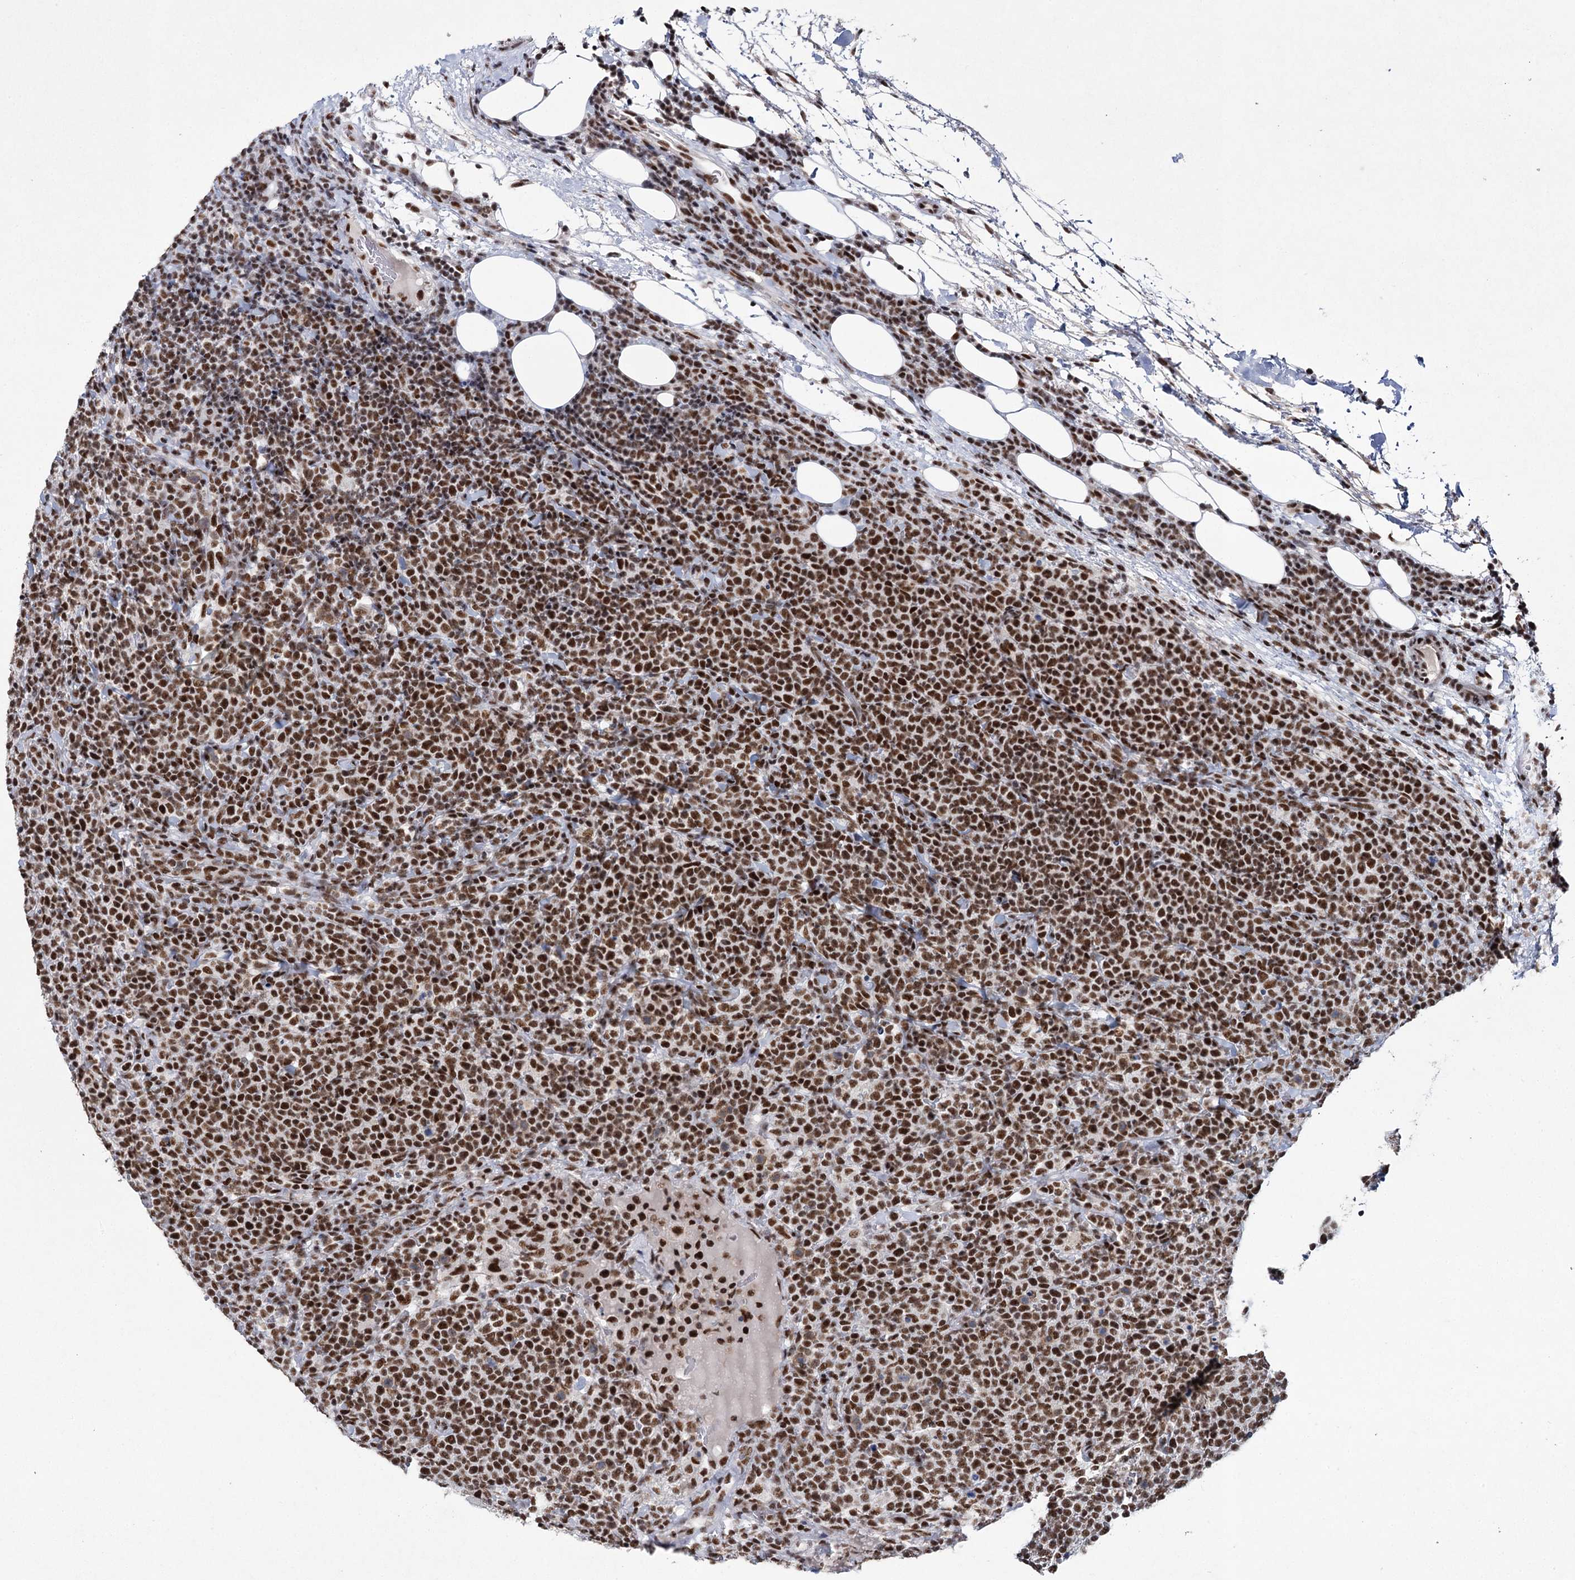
{"staining": {"intensity": "strong", "quantity": ">75%", "location": "nuclear"}, "tissue": "lymphoma", "cell_type": "Tumor cells", "image_type": "cancer", "snomed": [{"axis": "morphology", "description": "Malignant lymphoma, non-Hodgkin's type, High grade"}, {"axis": "topography", "description": "Lymph node"}], "caption": "Protein analysis of high-grade malignant lymphoma, non-Hodgkin's type tissue demonstrates strong nuclear staining in about >75% of tumor cells.", "gene": "SCAF8", "patient": {"sex": "male", "age": 61}}